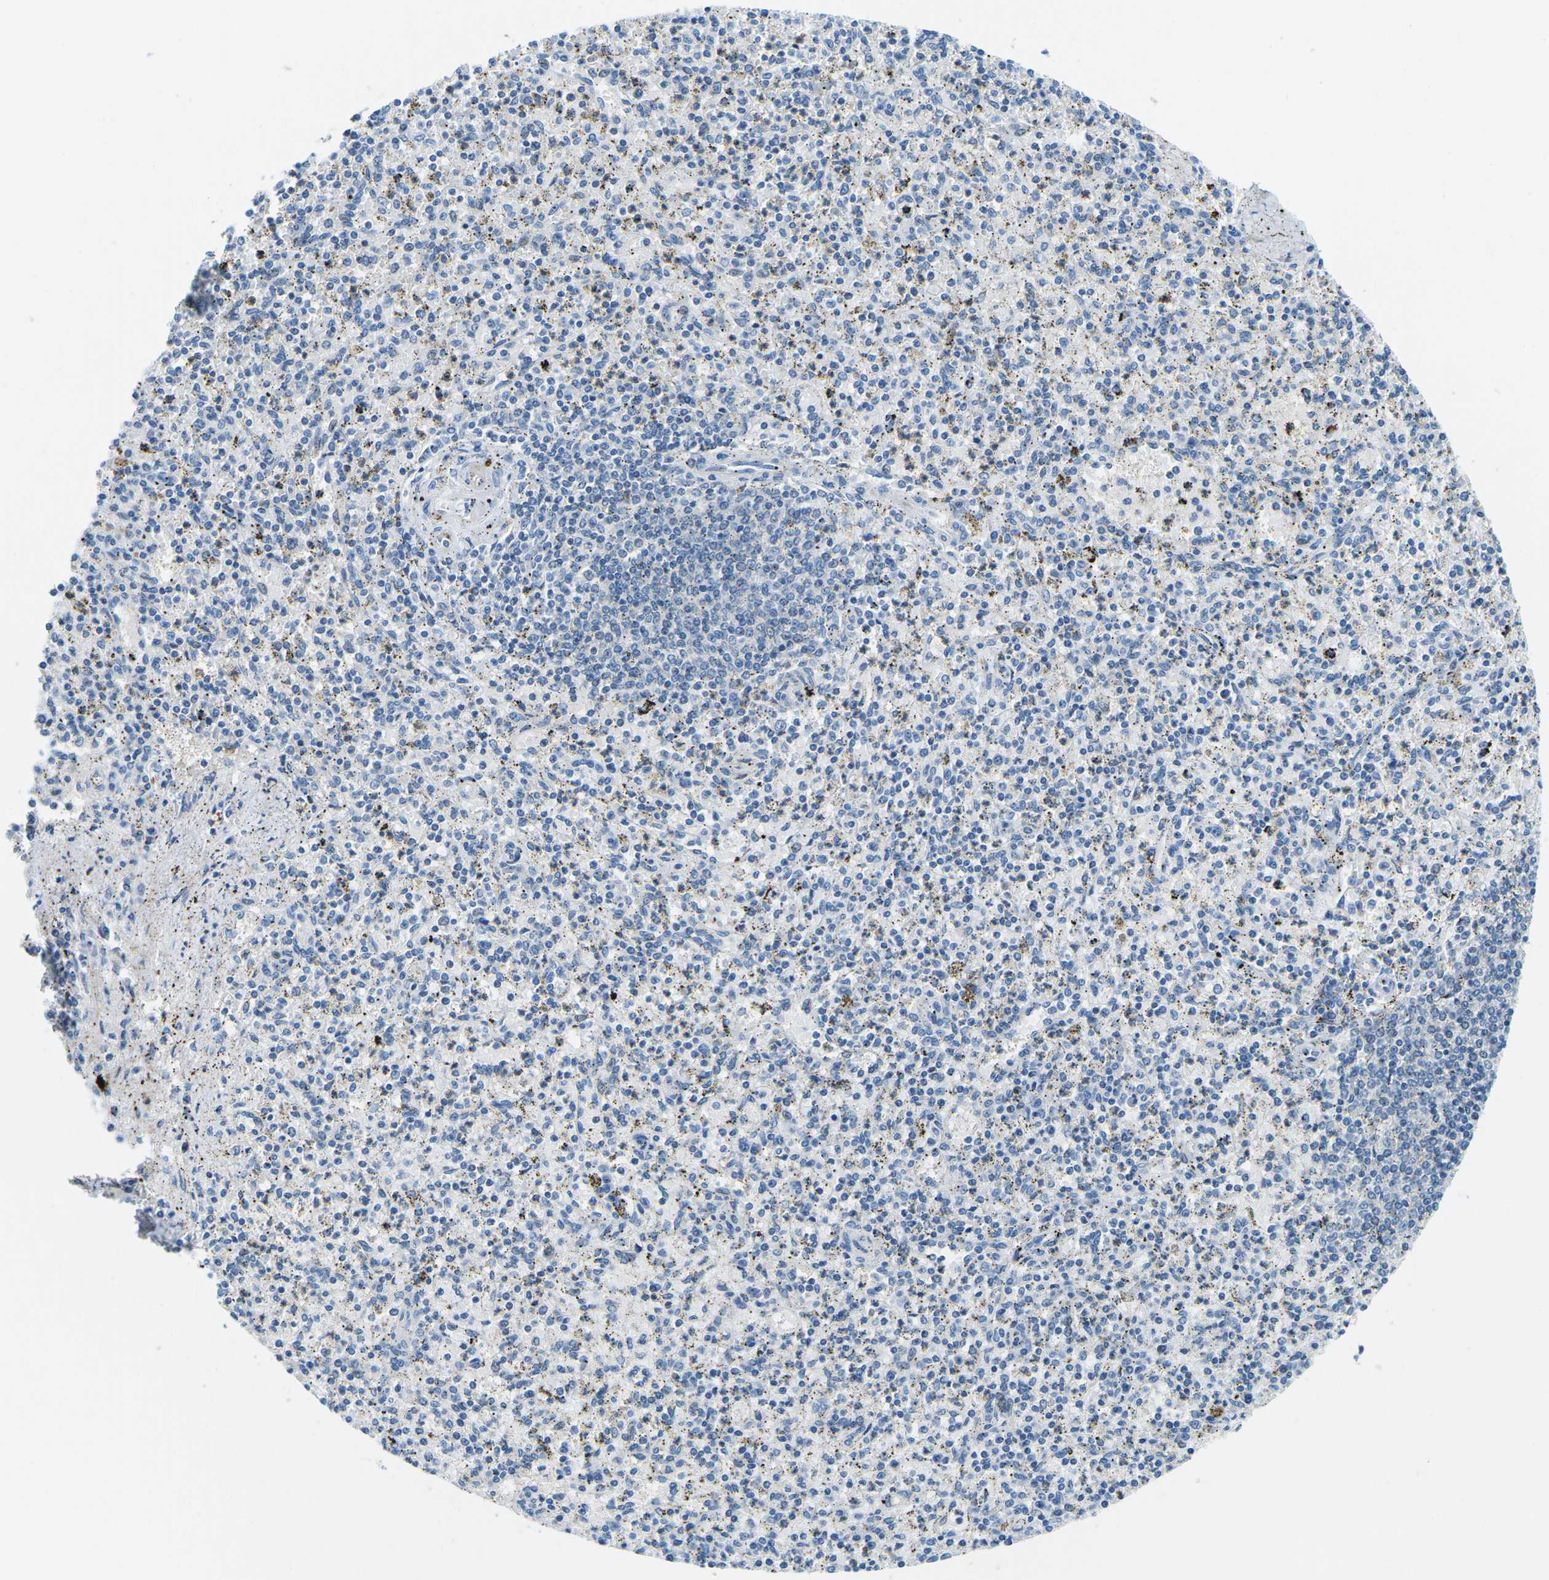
{"staining": {"intensity": "negative", "quantity": "none", "location": "none"}, "tissue": "spleen", "cell_type": "Cells in red pulp", "image_type": "normal", "snomed": [{"axis": "morphology", "description": "Normal tissue, NOS"}, {"axis": "topography", "description": "Spleen"}], "caption": "Micrograph shows no protein expression in cells in red pulp of unremarkable spleen.", "gene": "CFB", "patient": {"sex": "male", "age": 72}}